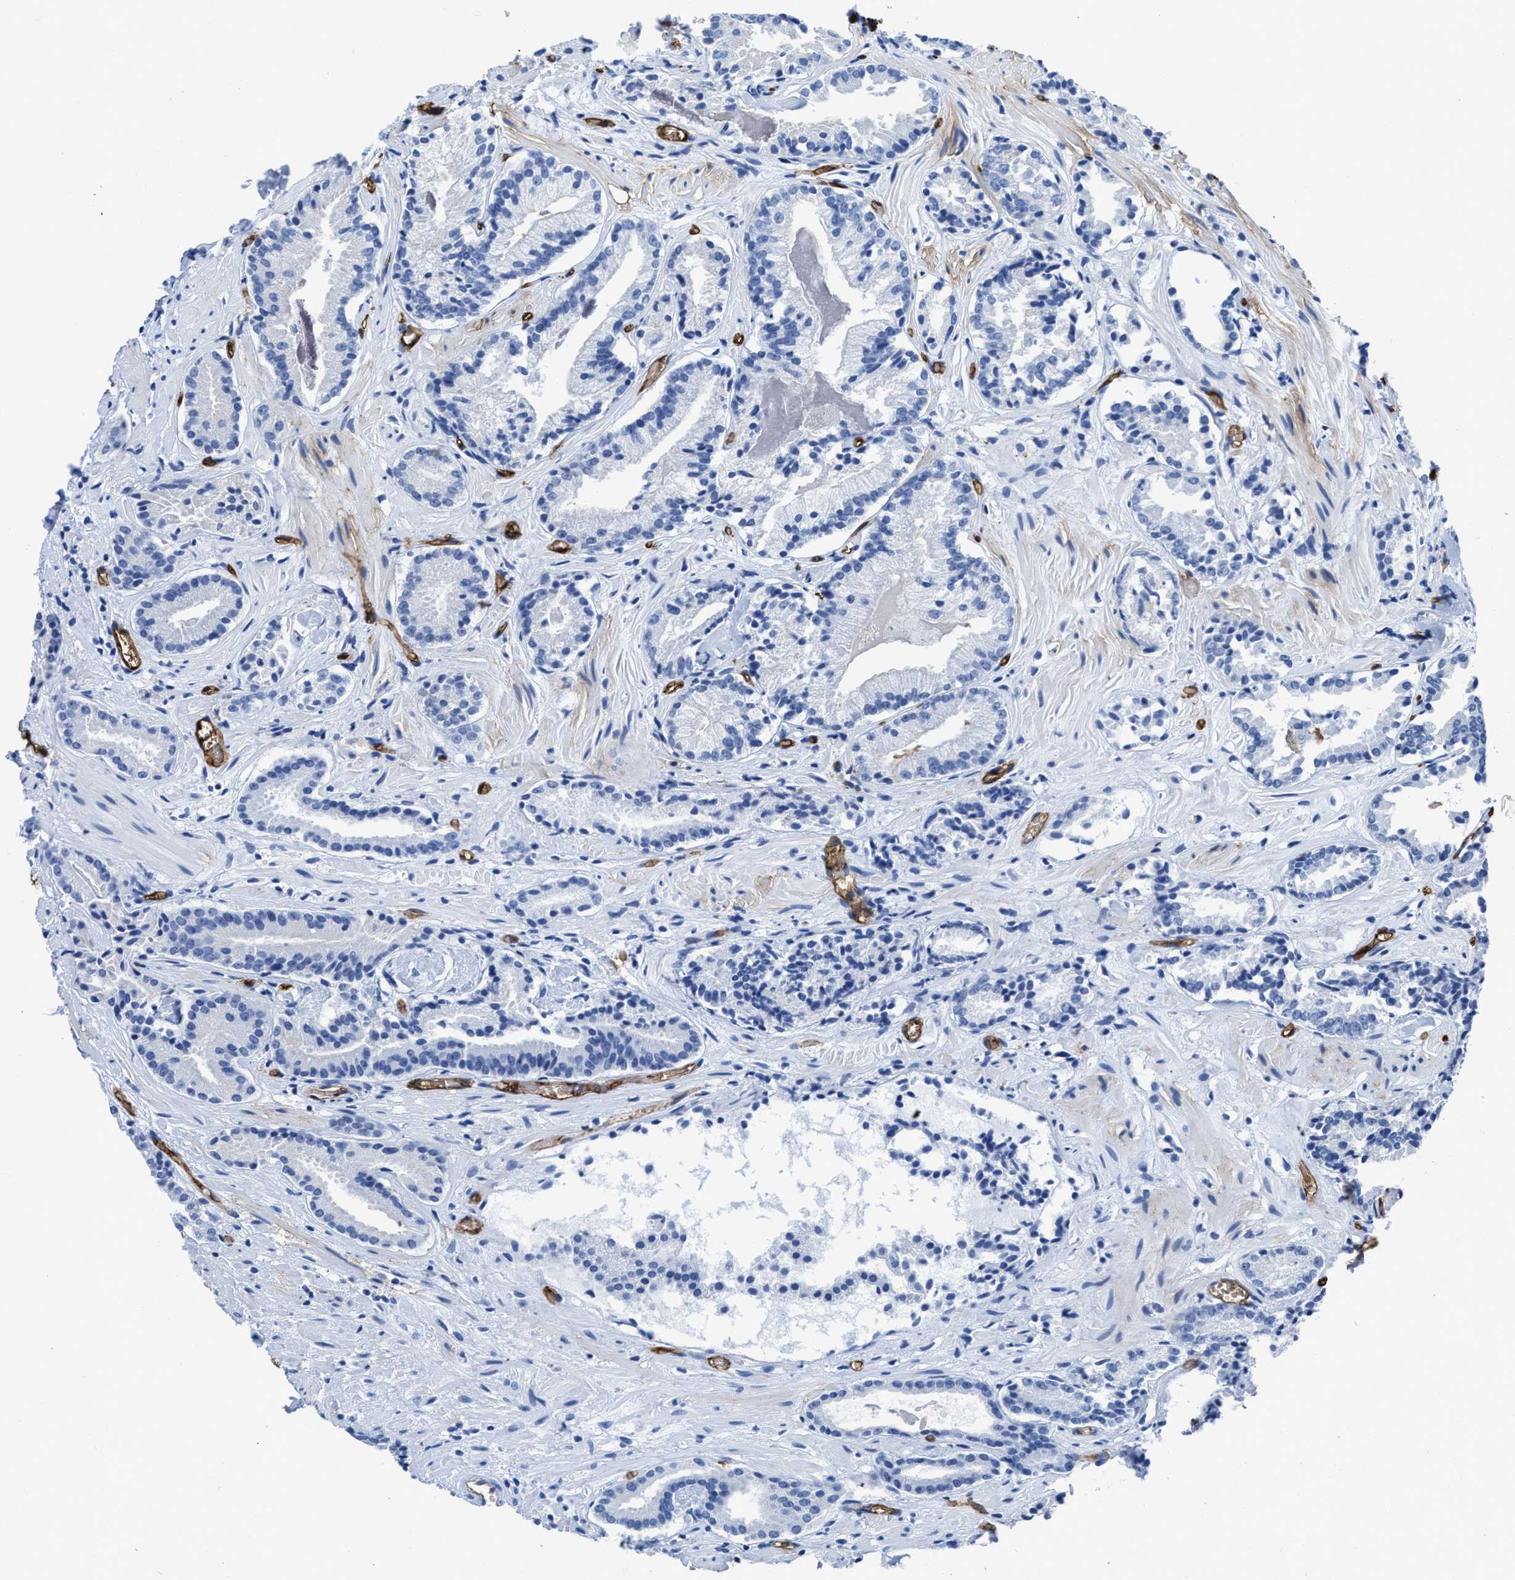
{"staining": {"intensity": "negative", "quantity": "none", "location": "none"}, "tissue": "prostate cancer", "cell_type": "Tumor cells", "image_type": "cancer", "snomed": [{"axis": "morphology", "description": "Adenocarcinoma, Low grade"}, {"axis": "topography", "description": "Prostate"}], "caption": "Immunohistochemistry micrograph of neoplastic tissue: prostate cancer (low-grade adenocarcinoma) stained with DAB (3,3'-diaminobenzidine) displays no significant protein positivity in tumor cells.", "gene": "AQP1", "patient": {"sex": "male", "age": 51}}